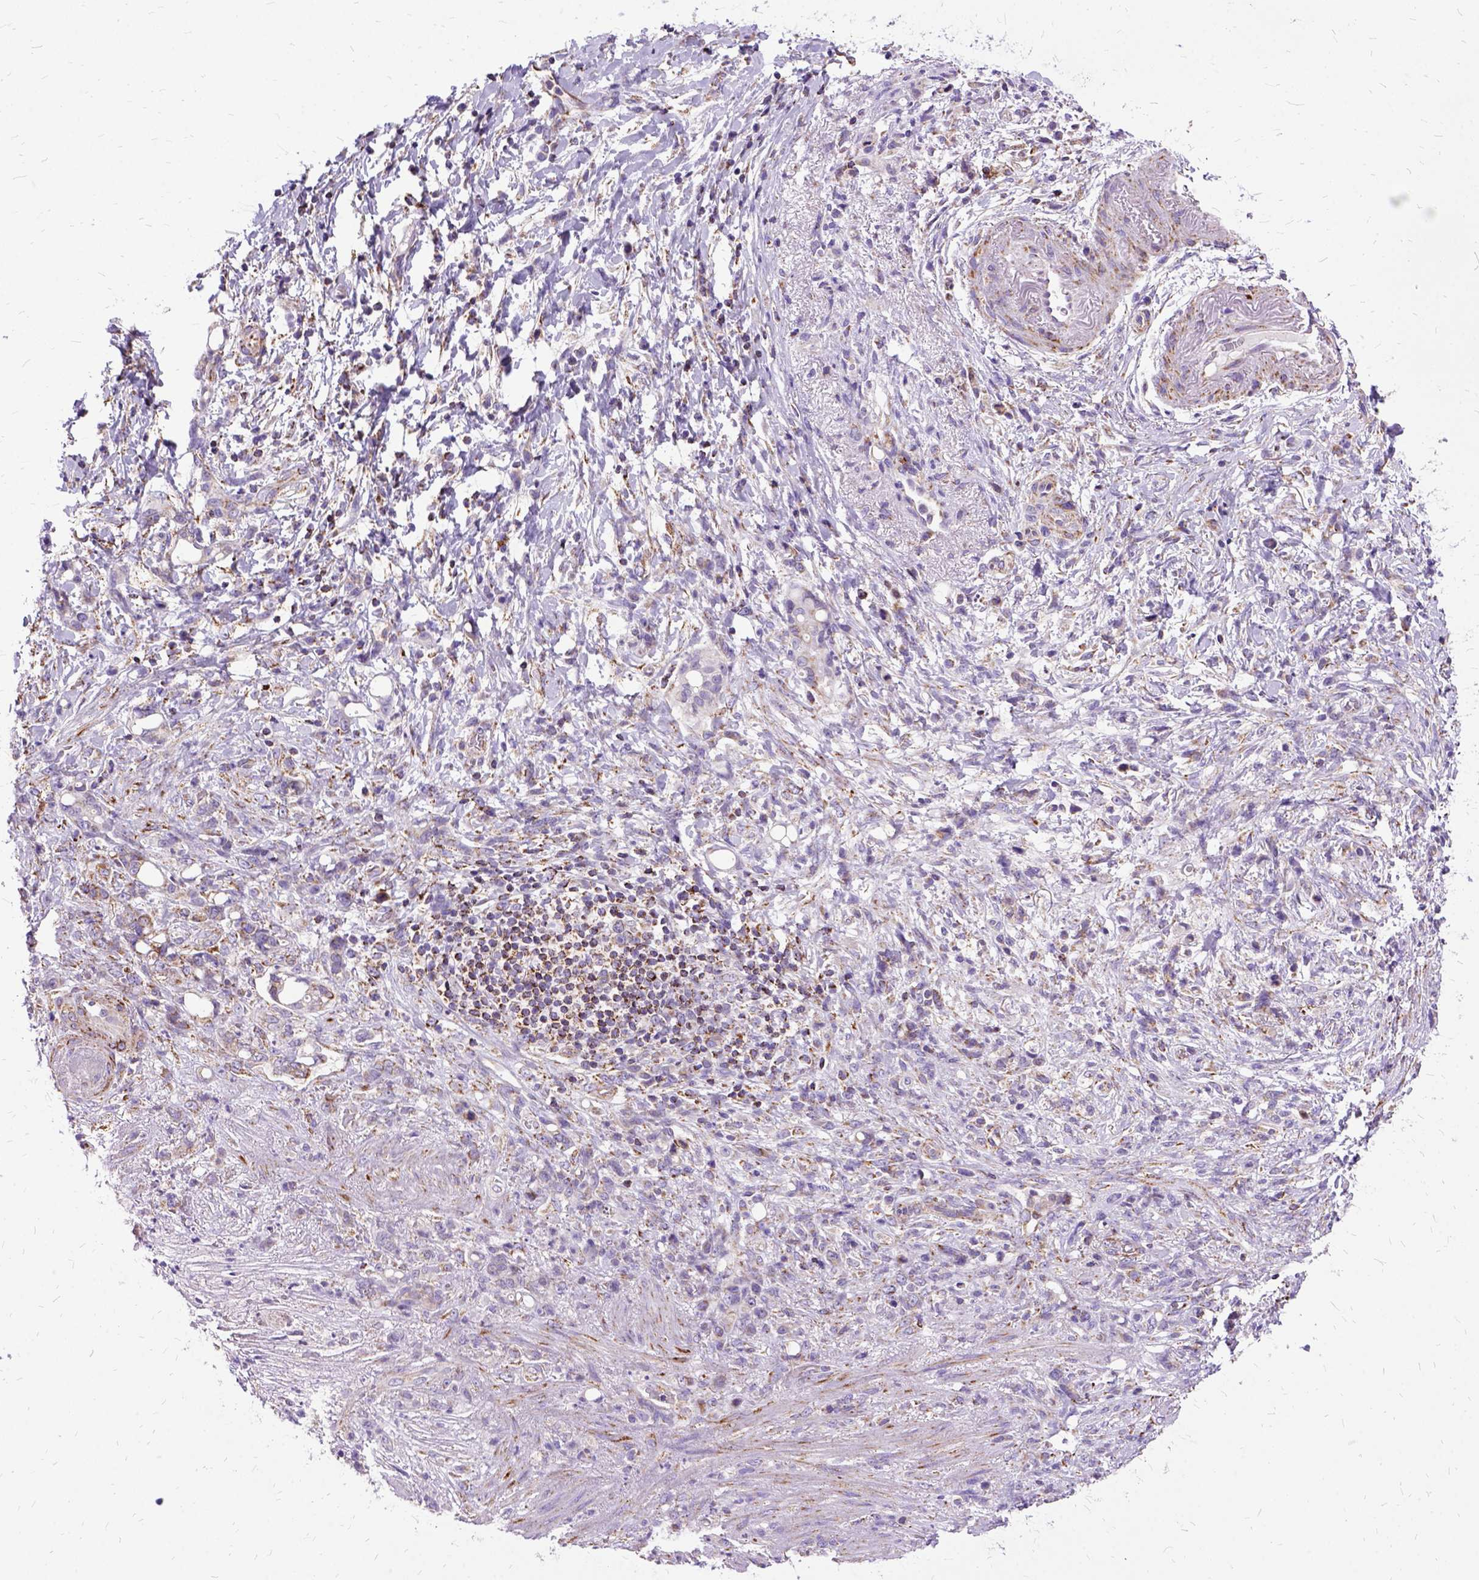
{"staining": {"intensity": "negative", "quantity": "none", "location": "none"}, "tissue": "stomach cancer", "cell_type": "Tumor cells", "image_type": "cancer", "snomed": [{"axis": "morphology", "description": "Adenocarcinoma, NOS"}, {"axis": "topography", "description": "Stomach"}], "caption": "High magnification brightfield microscopy of adenocarcinoma (stomach) stained with DAB (3,3'-diaminobenzidine) (brown) and counterstained with hematoxylin (blue): tumor cells show no significant expression.", "gene": "OXCT1", "patient": {"sex": "female", "age": 84}}